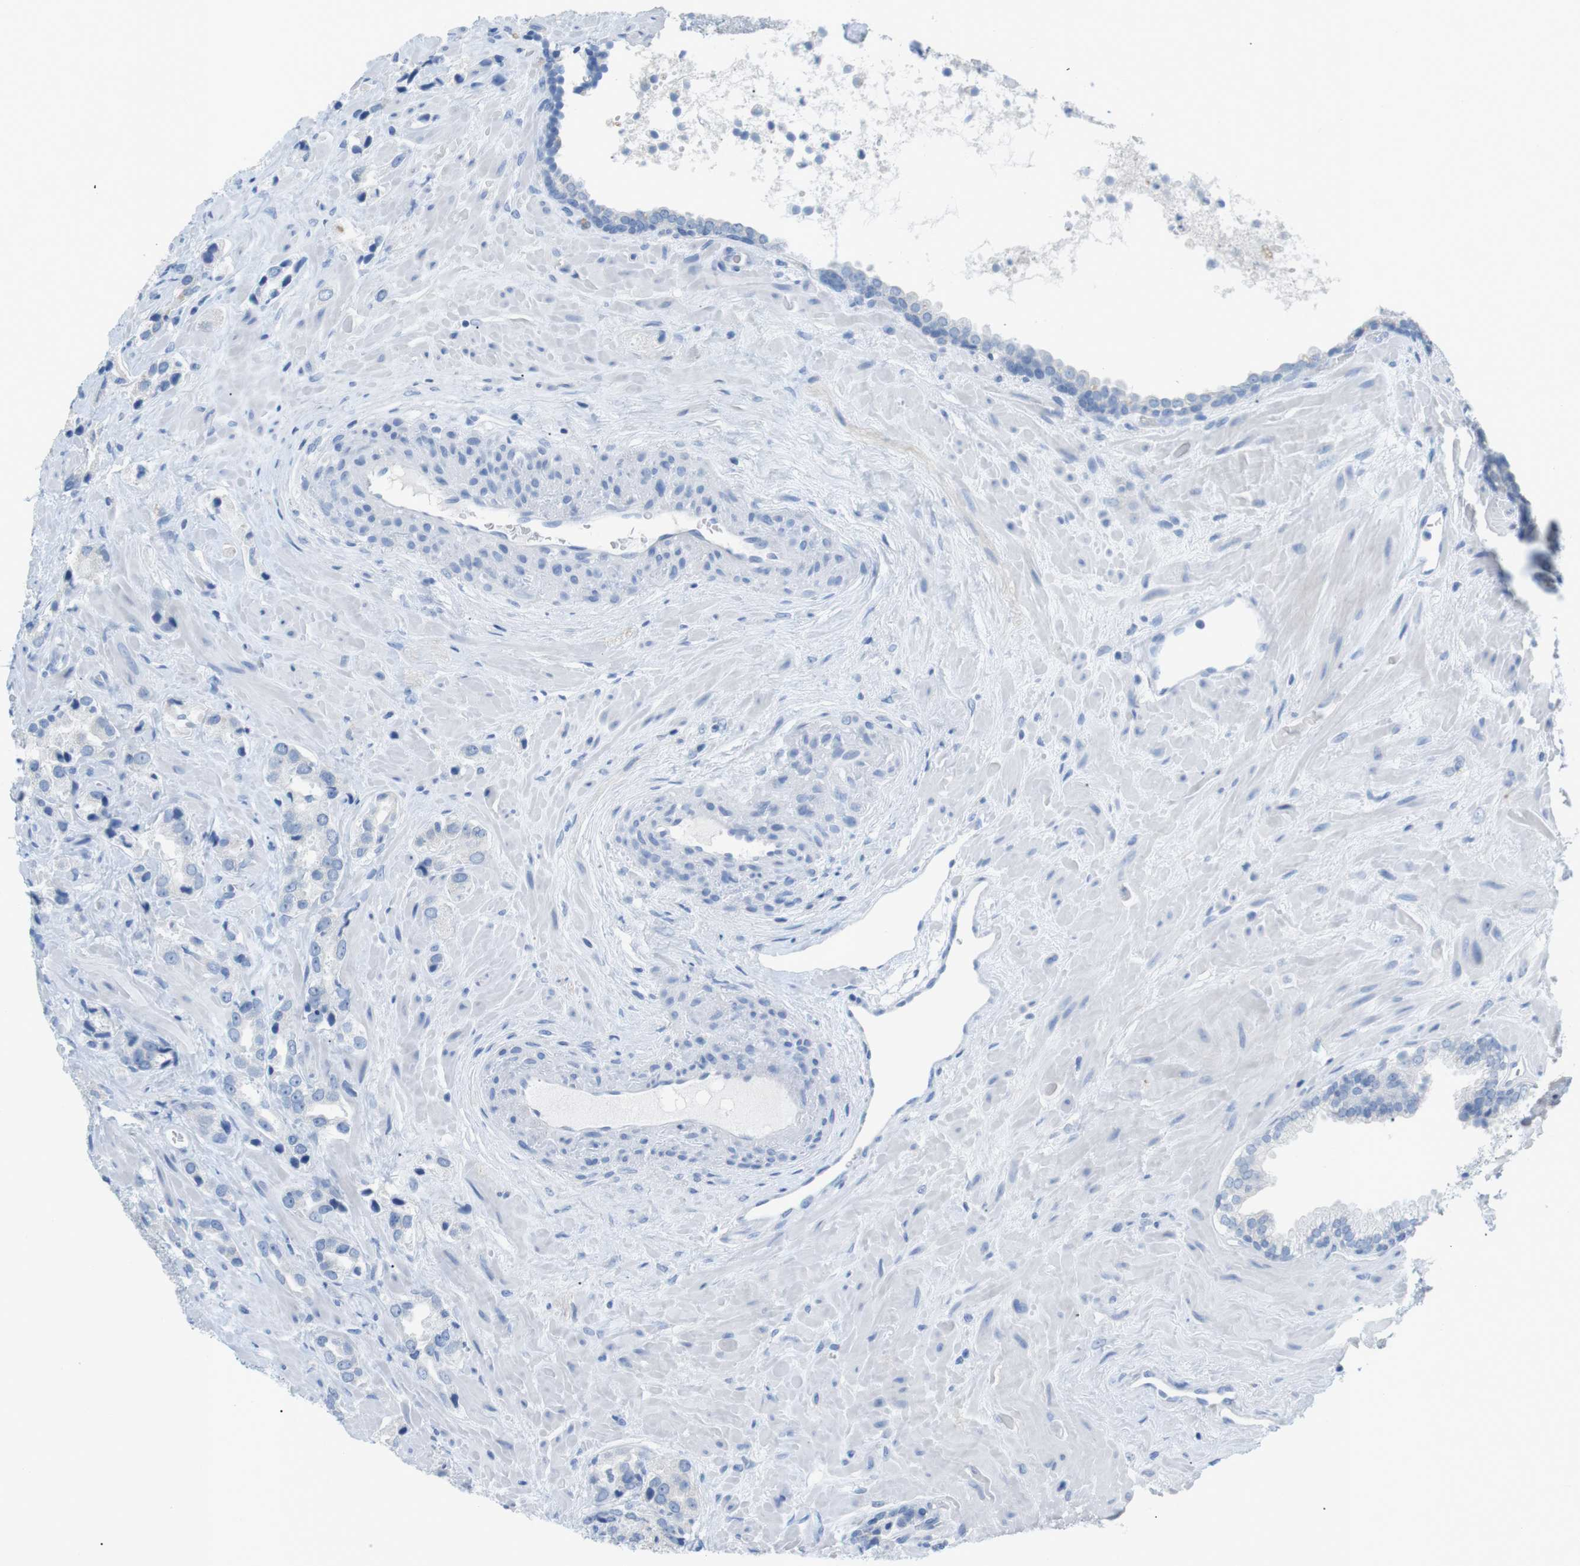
{"staining": {"intensity": "negative", "quantity": "none", "location": "none"}, "tissue": "prostate cancer", "cell_type": "Tumor cells", "image_type": "cancer", "snomed": [{"axis": "morphology", "description": "Adenocarcinoma, High grade"}, {"axis": "topography", "description": "Prostate"}], "caption": "Image shows no significant protein positivity in tumor cells of prostate cancer.", "gene": "SALL4", "patient": {"sex": "male", "age": 64}}